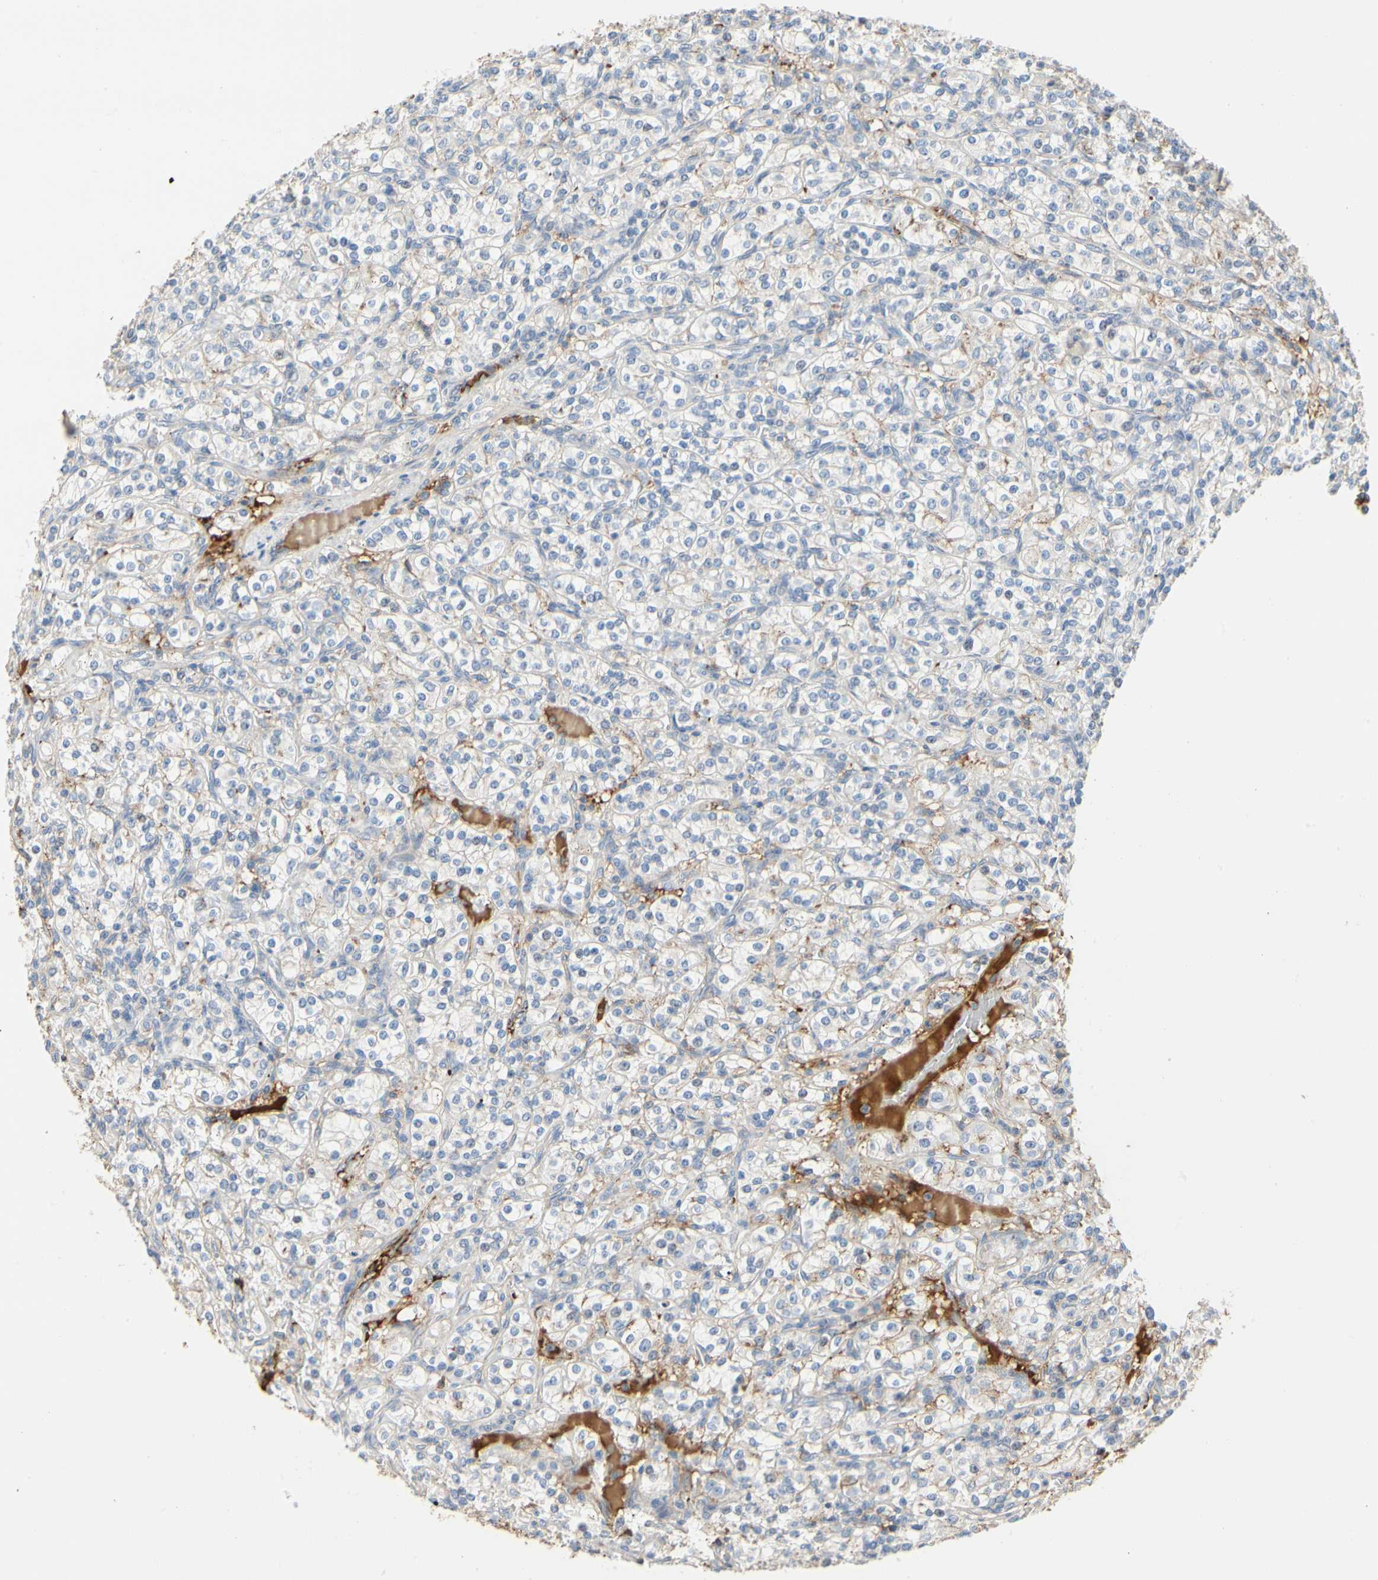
{"staining": {"intensity": "negative", "quantity": "none", "location": "none"}, "tissue": "renal cancer", "cell_type": "Tumor cells", "image_type": "cancer", "snomed": [{"axis": "morphology", "description": "Adenocarcinoma, NOS"}, {"axis": "topography", "description": "Kidney"}], "caption": "Tumor cells show no significant protein expression in renal cancer (adenocarcinoma).", "gene": "FGB", "patient": {"sex": "male", "age": 77}}